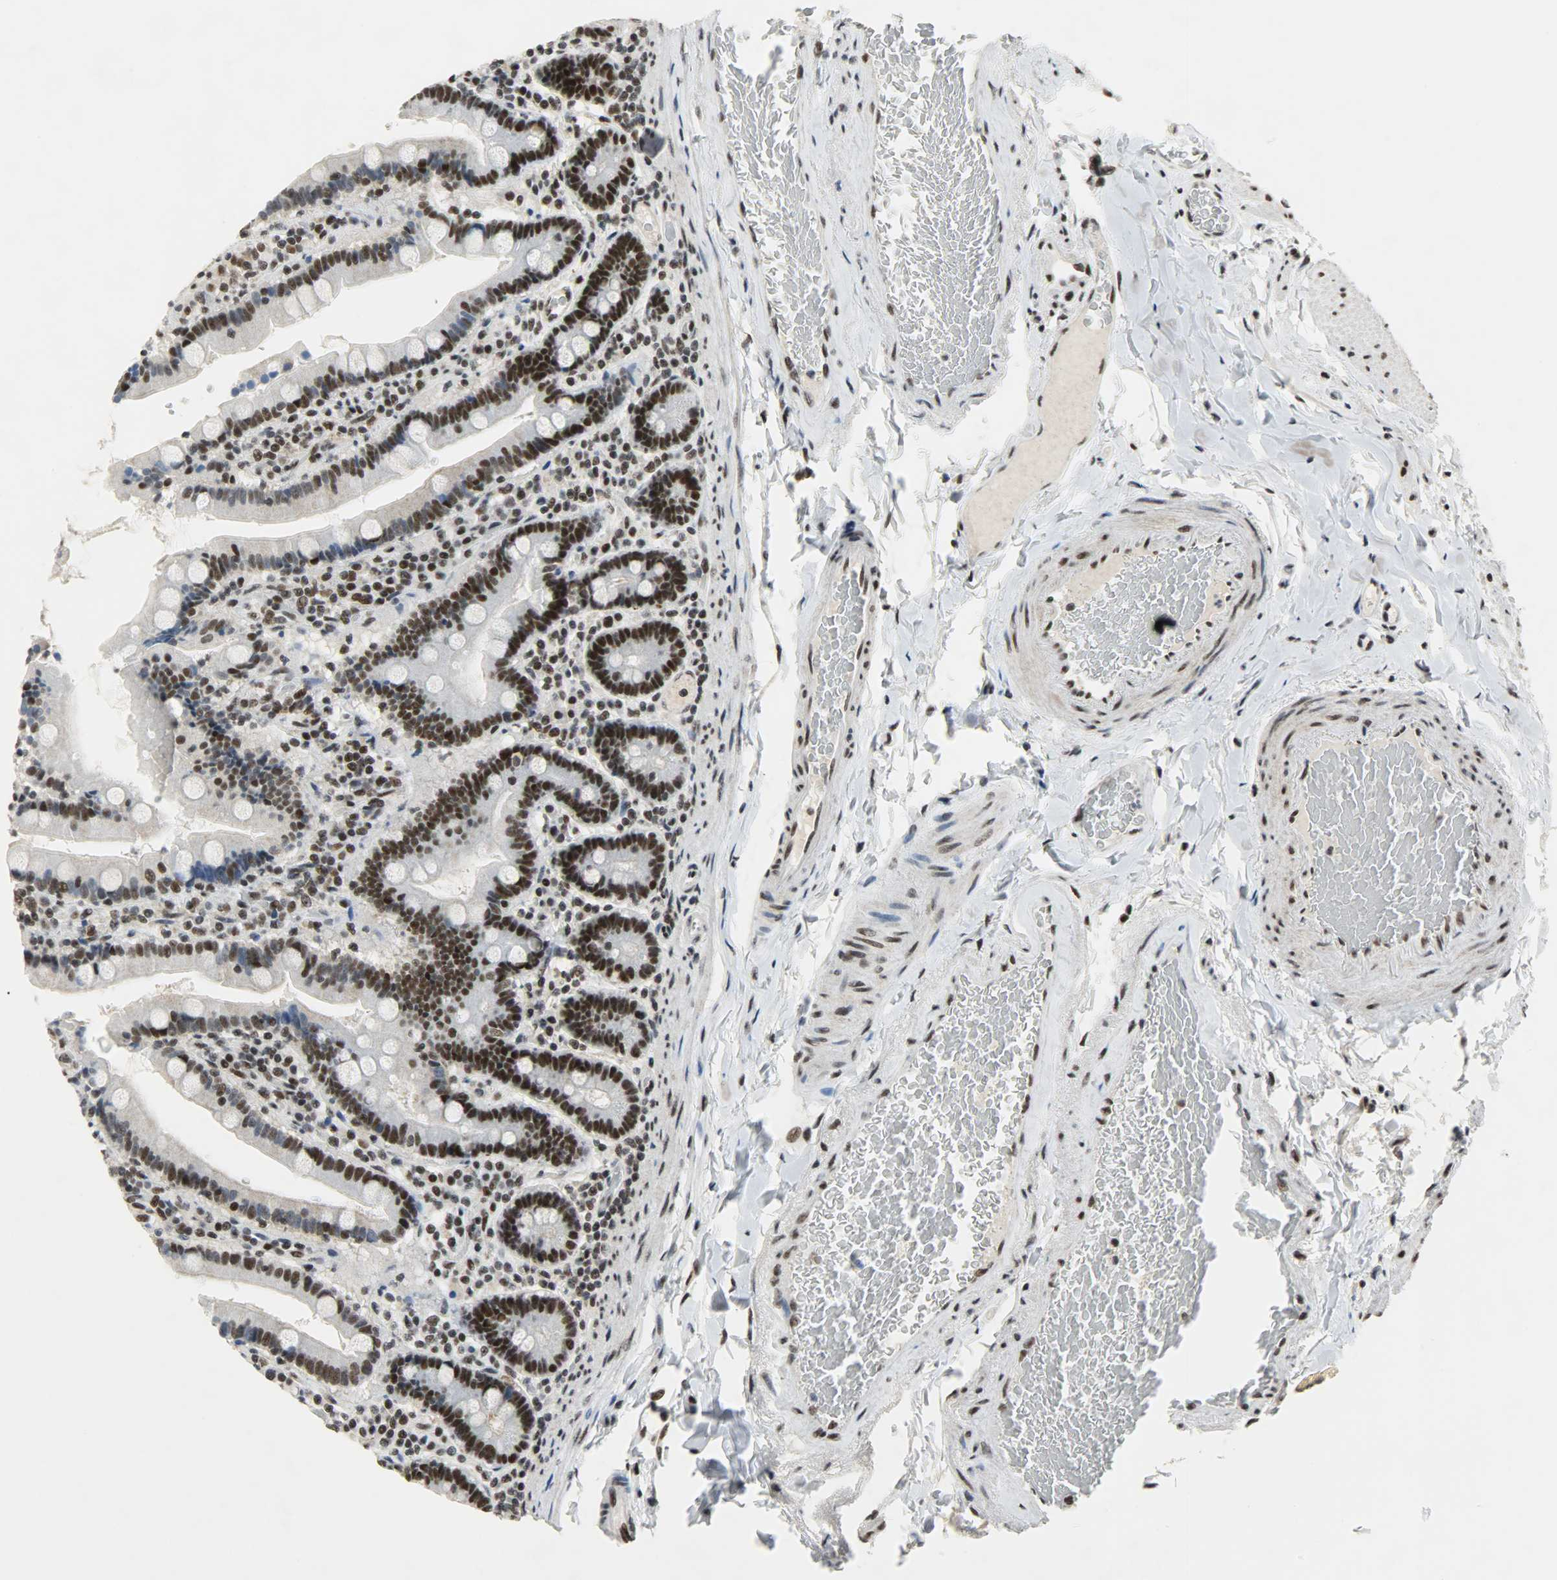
{"staining": {"intensity": "moderate", "quantity": "25%-75%", "location": "nuclear"}, "tissue": "duodenum", "cell_type": "Glandular cells", "image_type": "normal", "snomed": [{"axis": "morphology", "description": "Normal tissue, NOS"}, {"axis": "topography", "description": "Duodenum"}], "caption": "DAB (3,3'-diaminobenzidine) immunohistochemical staining of normal human duodenum demonstrates moderate nuclear protein expression in approximately 25%-75% of glandular cells. The staining was performed using DAB to visualize the protein expression in brown, while the nuclei were stained in blue with hematoxylin (Magnification: 20x).", "gene": "SSB", "patient": {"sex": "female", "age": 53}}